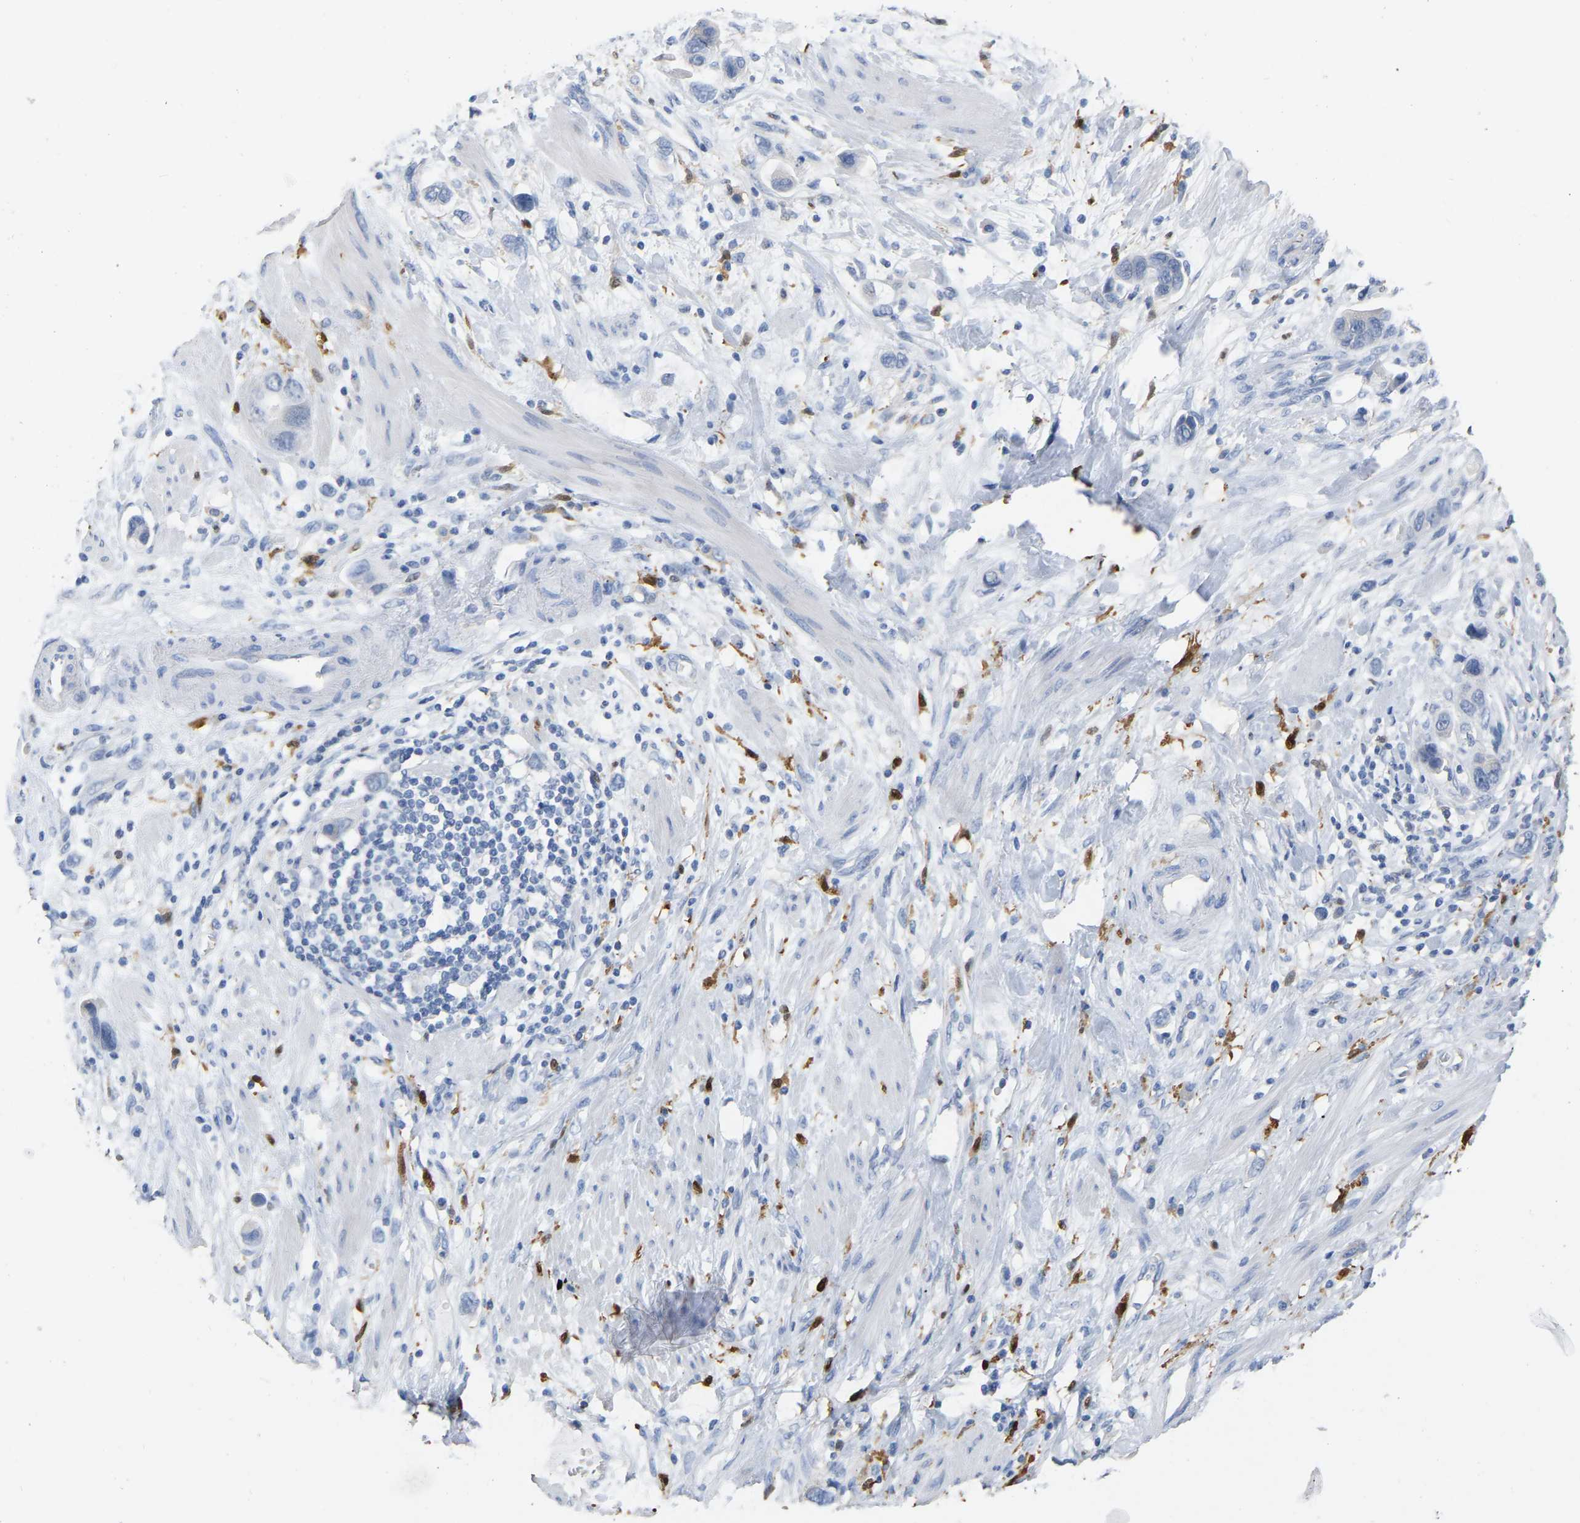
{"staining": {"intensity": "negative", "quantity": "none", "location": "none"}, "tissue": "stomach cancer", "cell_type": "Tumor cells", "image_type": "cancer", "snomed": [{"axis": "morphology", "description": "Adenocarcinoma, NOS"}, {"axis": "topography", "description": "Stomach, lower"}], "caption": "There is no significant staining in tumor cells of stomach cancer (adenocarcinoma).", "gene": "ULBP2", "patient": {"sex": "female", "age": 93}}